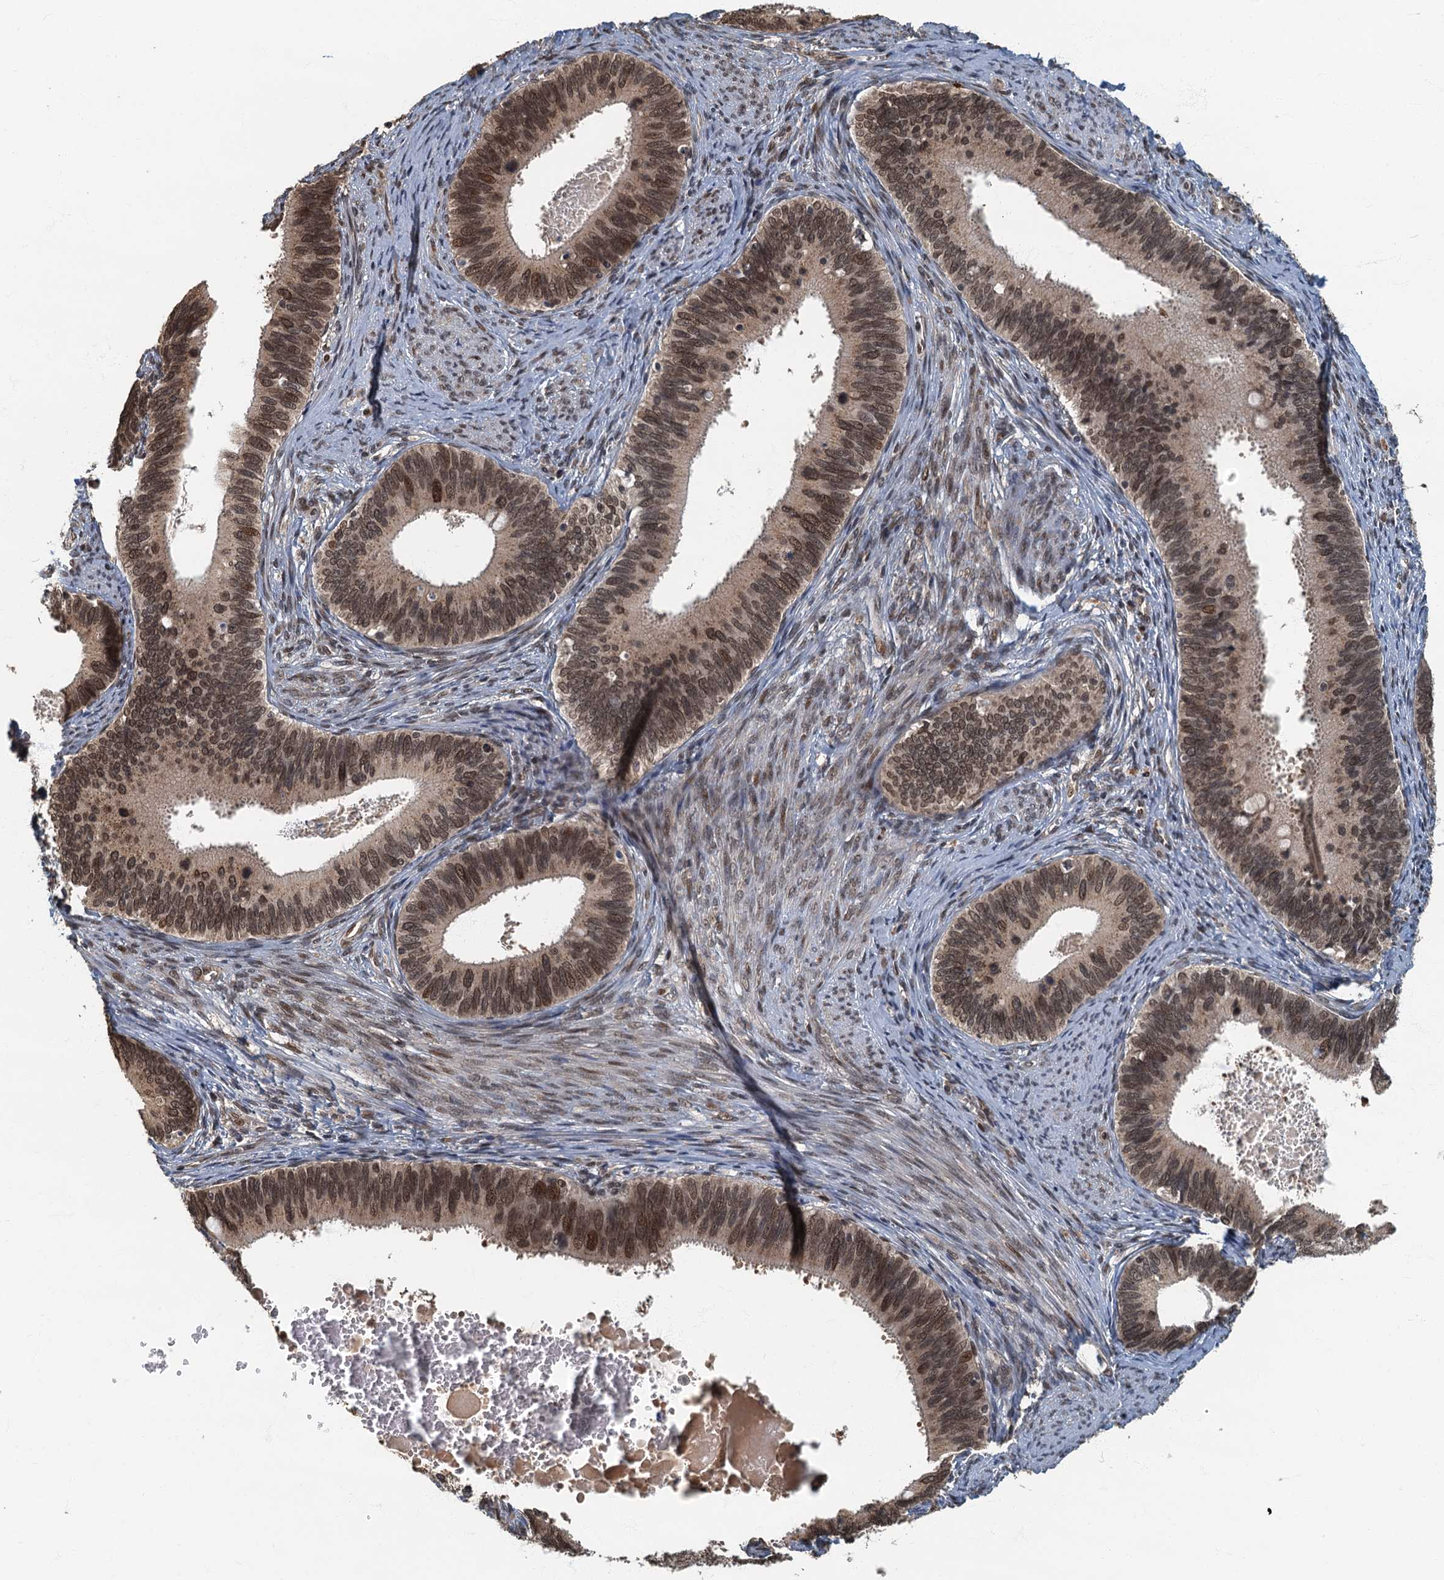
{"staining": {"intensity": "moderate", "quantity": ">75%", "location": "nuclear"}, "tissue": "cervical cancer", "cell_type": "Tumor cells", "image_type": "cancer", "snomed": [{"axis": "morphology", "description": "Adenocarcinoma, NOS"}, {"axis": "topography", "description": "Cervix"}], "caption": "IHC (DAB) staining of cervical adenocarcinoma reveals moderate nuclear protein expression in approximately >75% of tumor cells.", "gene": "CKAP2L", "patient": {"sex": "female", "age": 42}}